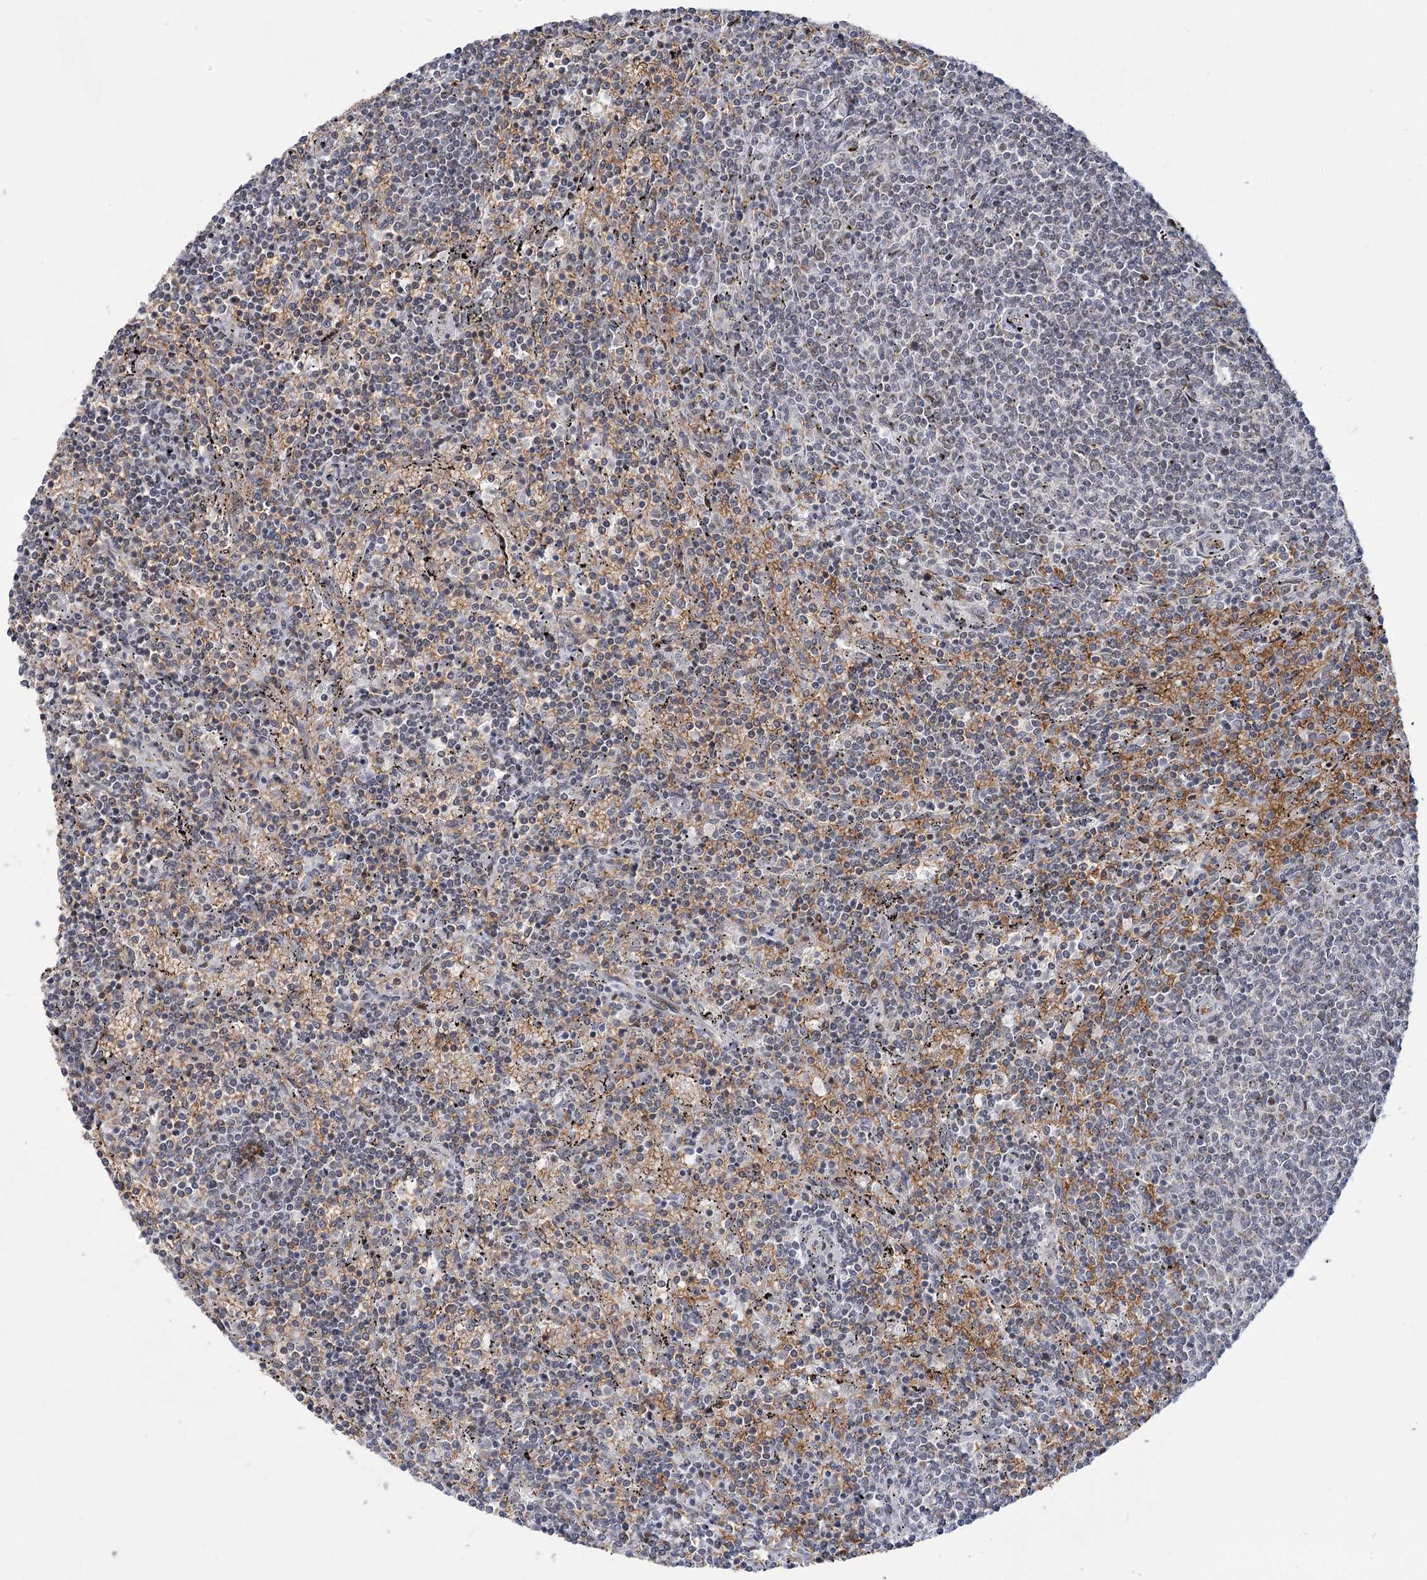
{"staining": {"intensity": "negative", "quantity": "none", "location": "none"}, "tissue": "lymphoma", "cell_type": "Tumor cells", "image_type": "cancer", "snomed": [{"axis": "morphology", "description": "Malignant lymphoma, non-Hodgkin's type, Low grade"}, {"axis": "topography", "description": "Spleen"}], "caption": "A histopathology image of human low-grade malignant lymphoma, non-Hodgkin's type is negative for staining in tumor cells.", "gene": "NSMCE4A", "patient": {"sex": "female", "age": 50}}